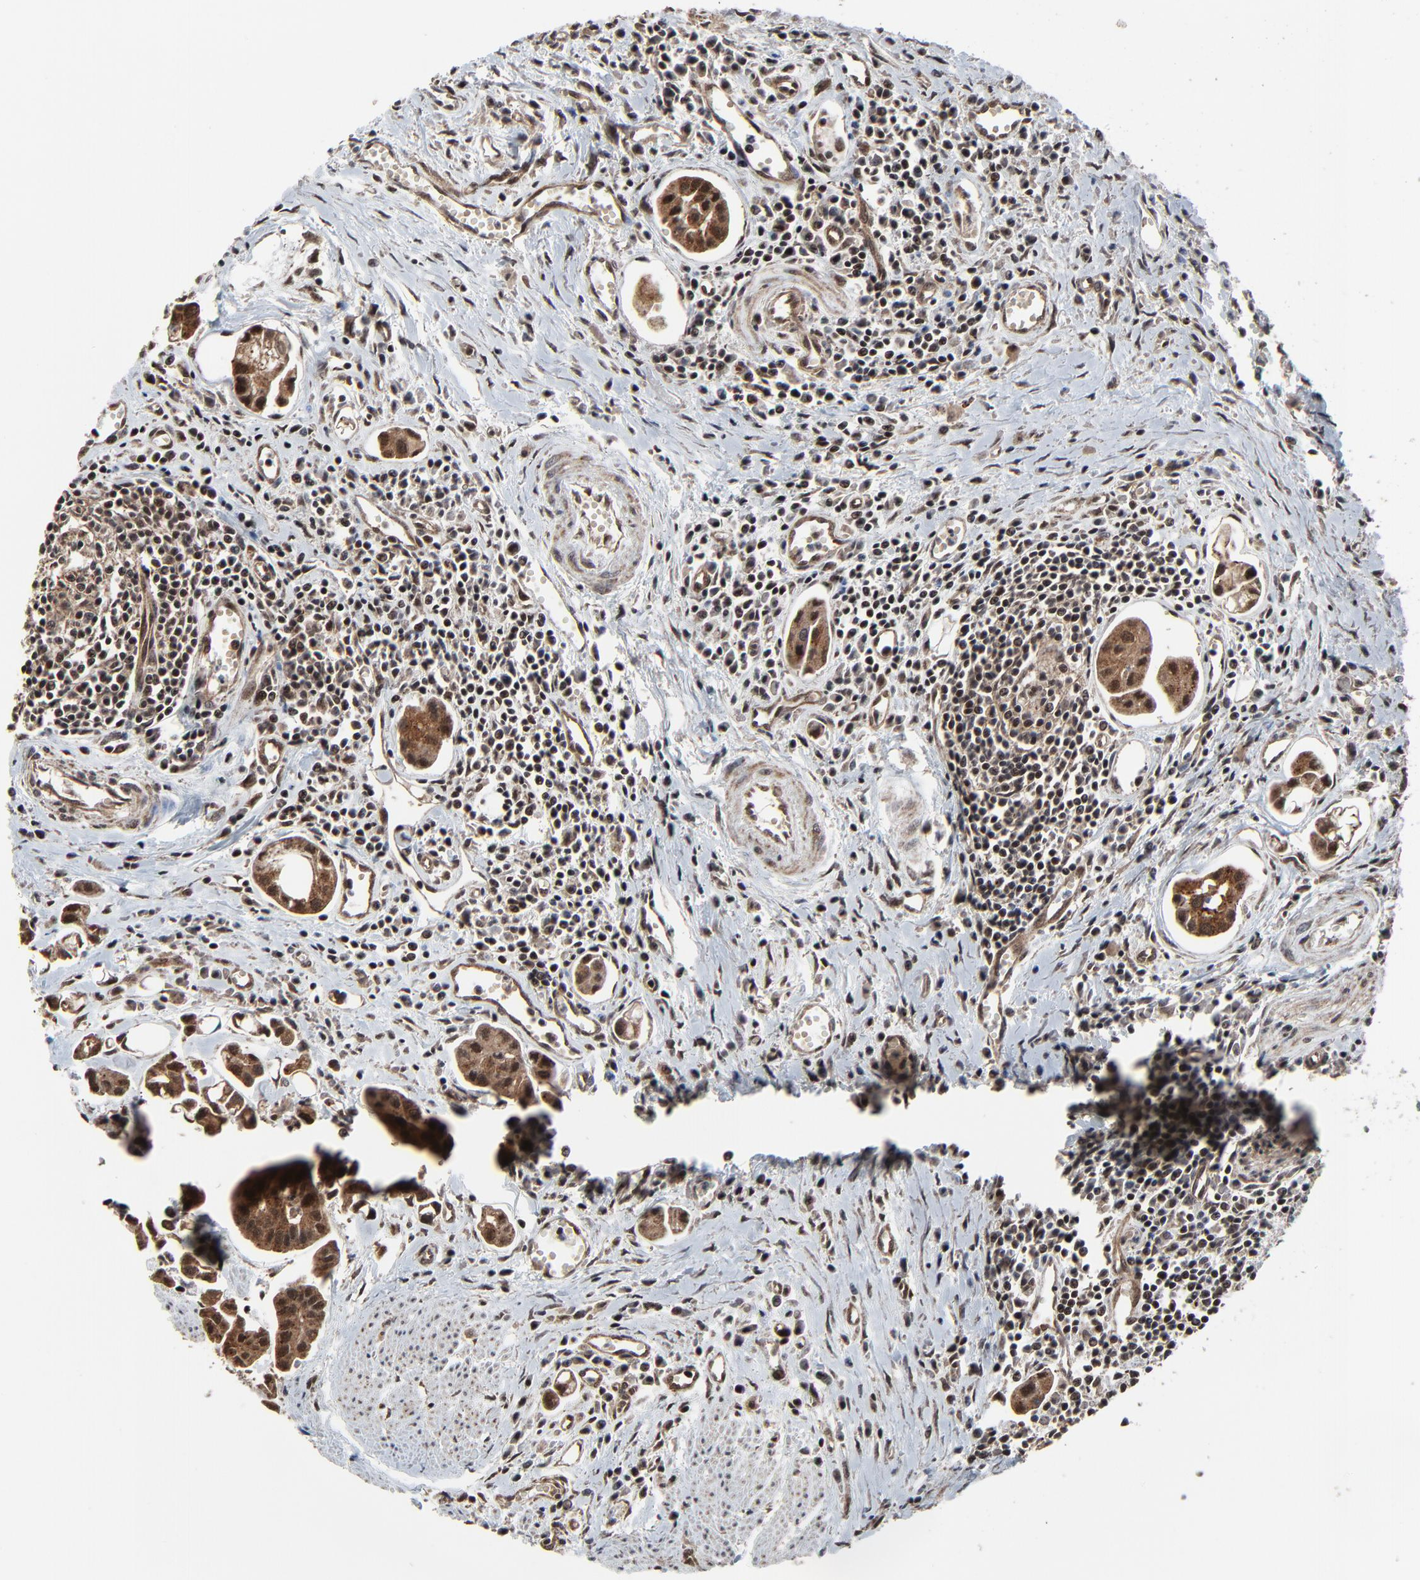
{"staining": {"intensity": "moderate", "quantity": ">75%", "location": "cytoplasmic/membranous,nuclear"}, "tissue": "urothelial cancer", "cell_type": "Tumor cells", "image_type": "cancer", "snomed": [{"axis": "morphology", "description": "Urothelial carcinoma, High grade"}, {"axis": "topography", "description": "Urinary bladder"}], "caption": "A brown stain highlights moderate cytoplasmic/membranous and nuclear positivity of a protein in human urothelial carcinoma (high-grade) tumor cells. The staining is performed using DAB brown chromogen to label protein expression. The nuclei are counter-stained blue using hematoxylin.", "gene": "RHOJ", "patient": {"sex": "male", "age": 66}}